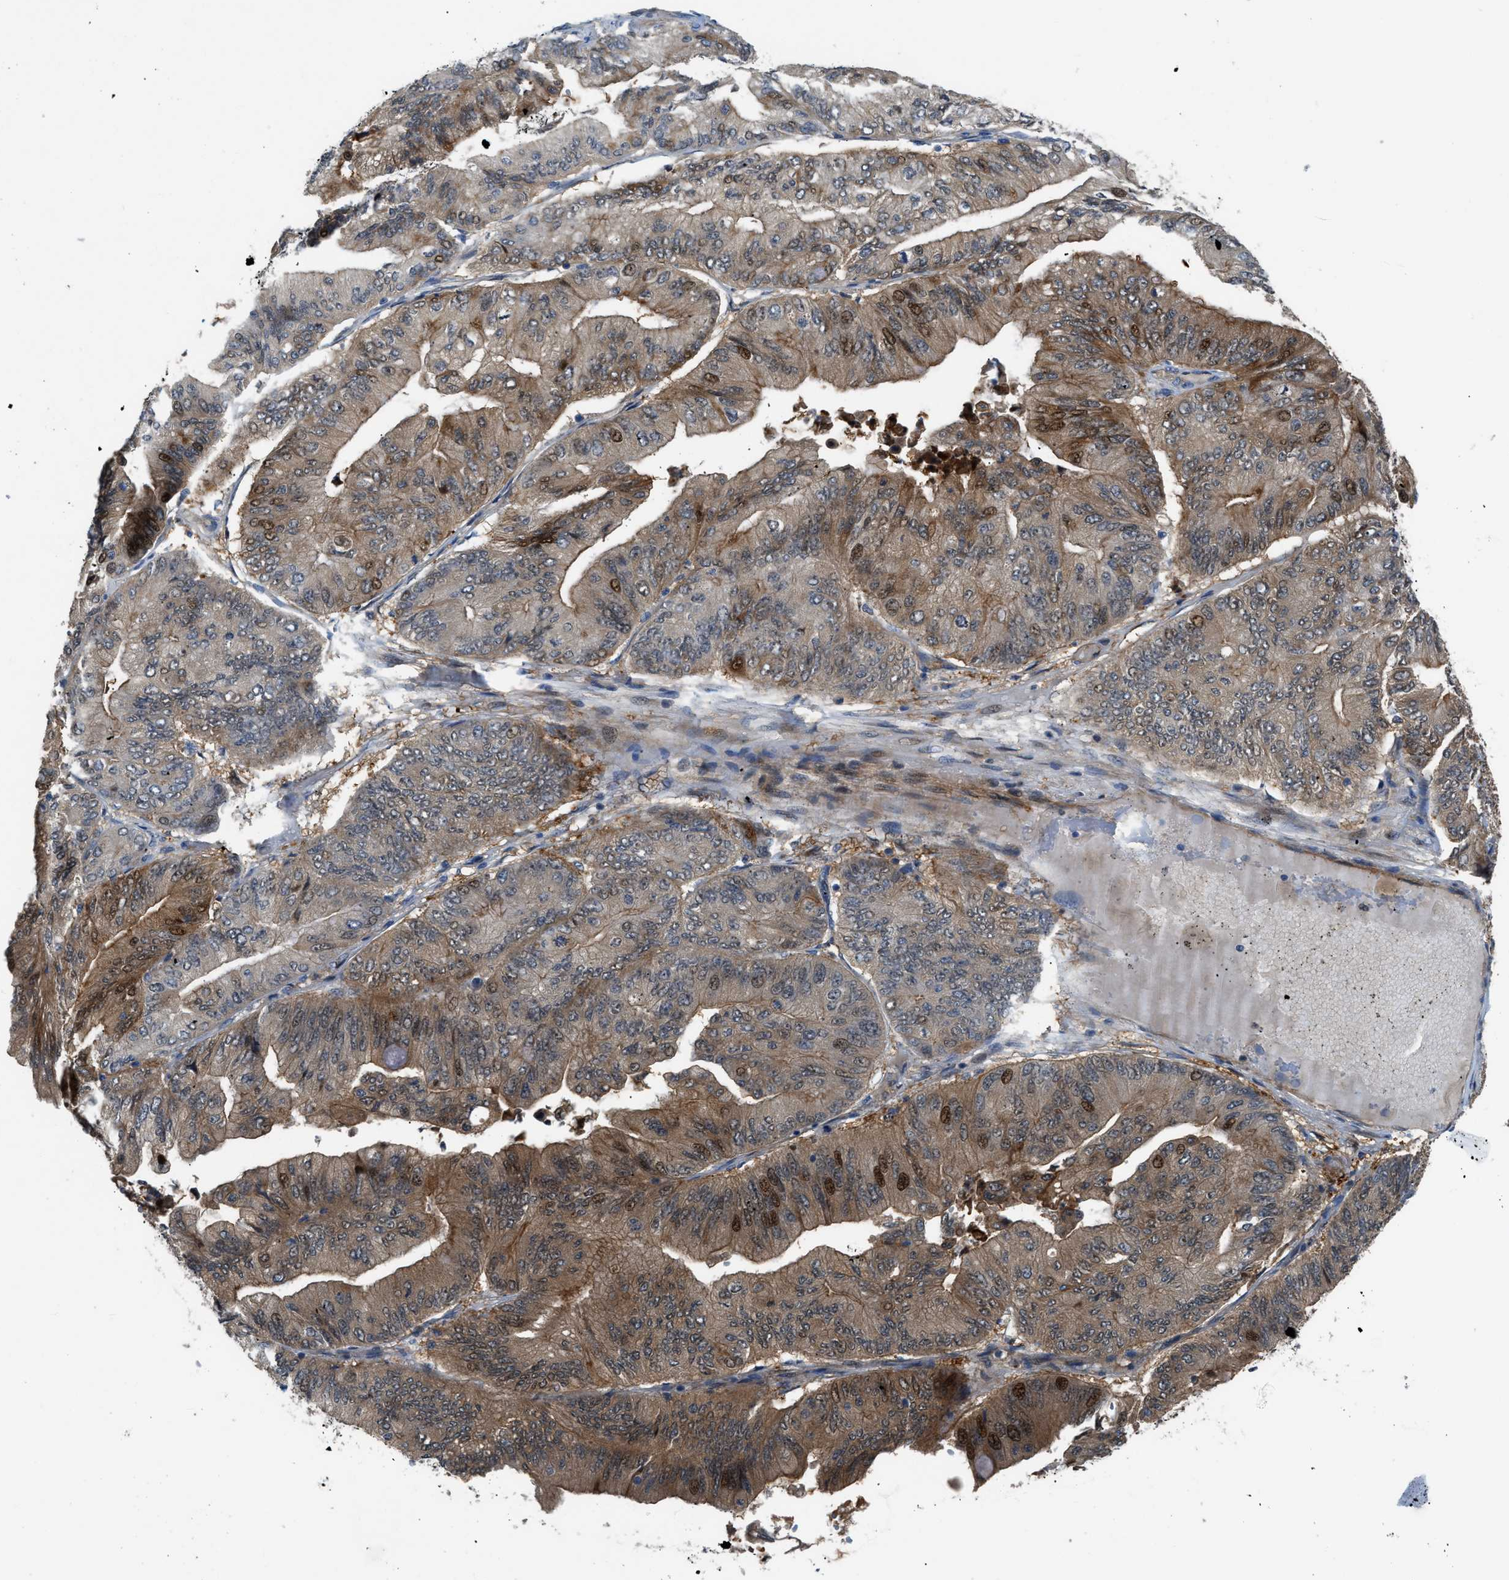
{"staining": {"intensity": "moderate", "quantity": "25%-75%", "location": "cytoplasmic/membranous,nuclear"}, "tissue": "ovarian cancer", "cell_type": "Tumor cells", "image_type": "cancer", "snomed": [{"axis": "morphology", "description": "Cystadenocarcinoma, mucinous, NOS"}, {"axis": "topography", "description": "Ovary"}], "caption": "High-magnification brightfield microscopy of ovarian cancer stained with DAB (brown) and counterstained with hematoxylin (blue). tumor cells exhibit moderate cytoplasmic/membranous and nuclear staining is present in about25%-75% of cells. The protein is shown in brown color, while the nuclei are stained blue.", "gene": "TRAK2", "patient": {"sex": "female", "age": 61}}